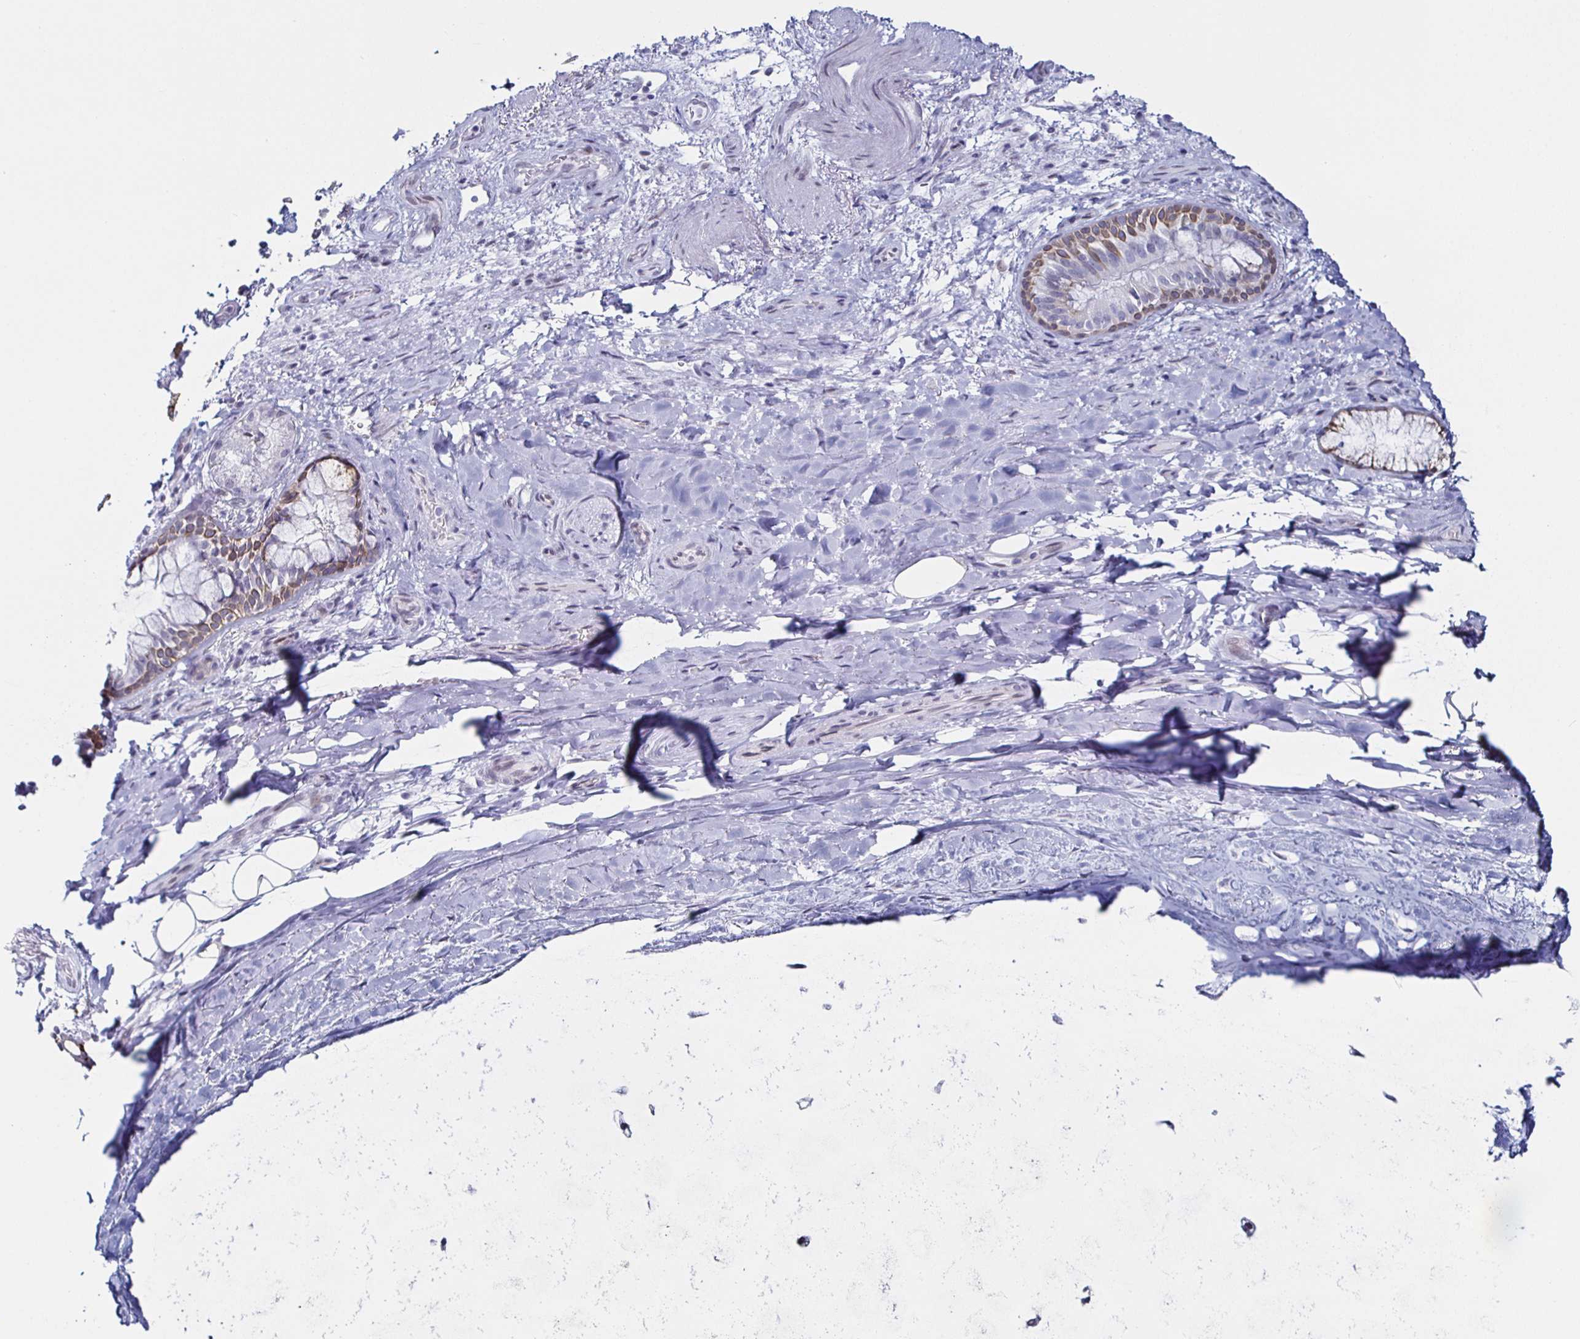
{"staining": {"intensity": "negative", "quantity": "none", "location": "none"}, "tissue": "adipose tissue", "cell_type": "Adipocytes", "image_type": "normal", "snomed": [{"axis": "morphology", "description": "Normal tissue, NOS"}, {"axis": "topography", "description": "Cartilage tissue"}, {"axis": "topography", "description": "Bronchus"}], "caption": "High magnification brightfield microscopy of normal adipose tissue stained with DAB (brown) and counterstained with hematoxylin (blue): adipocytes show no significant staining. Brightfield microscopy of IHC stained with DAB (3,3'-diaminobenzidine) (brown) and hematoxylin (blue), captured at high magnification.", "gene": "KRT4", "patient": {"sex": "male", "age": 64}}